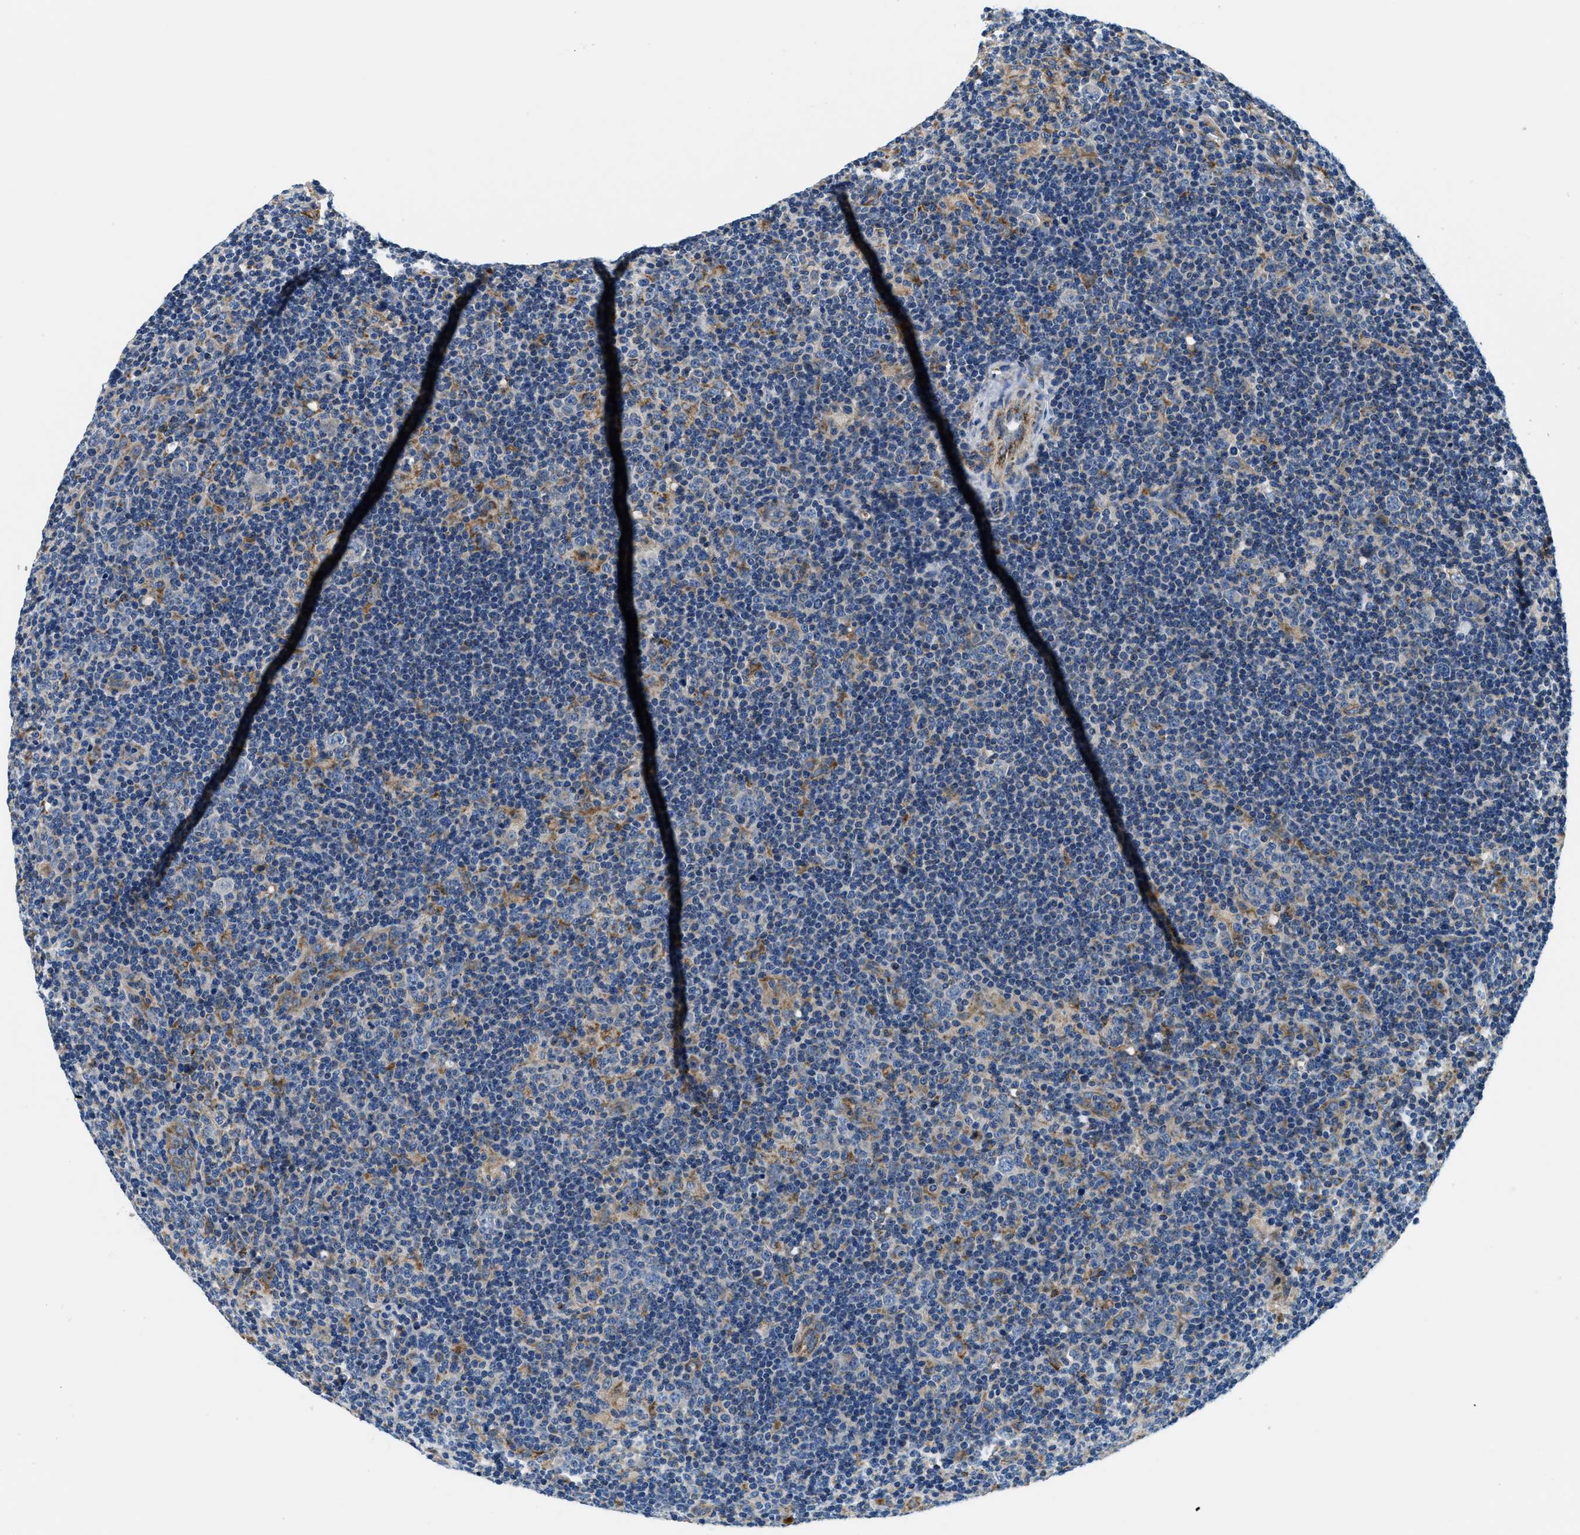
{"staining": {"intensity": "negative", "quantity": "none", "location": "none"}, "tissue": "lymphoma", "cell_type": "Tumor cells", "image_type": "cancer", "snomed": [{"axis": "morphology", "description": "Hodgkin's disease, NOS"}, {"axis": "topography", "description": "Lymph node"}], "caption": "DAB (3,3'-diaminobenzidine) immunohistochemical staining of human Hodgkin's disease displays no significant staining in tumor cells.", "gene": "SAMD4B", "patient": {"sex": "female", "age": 57}}